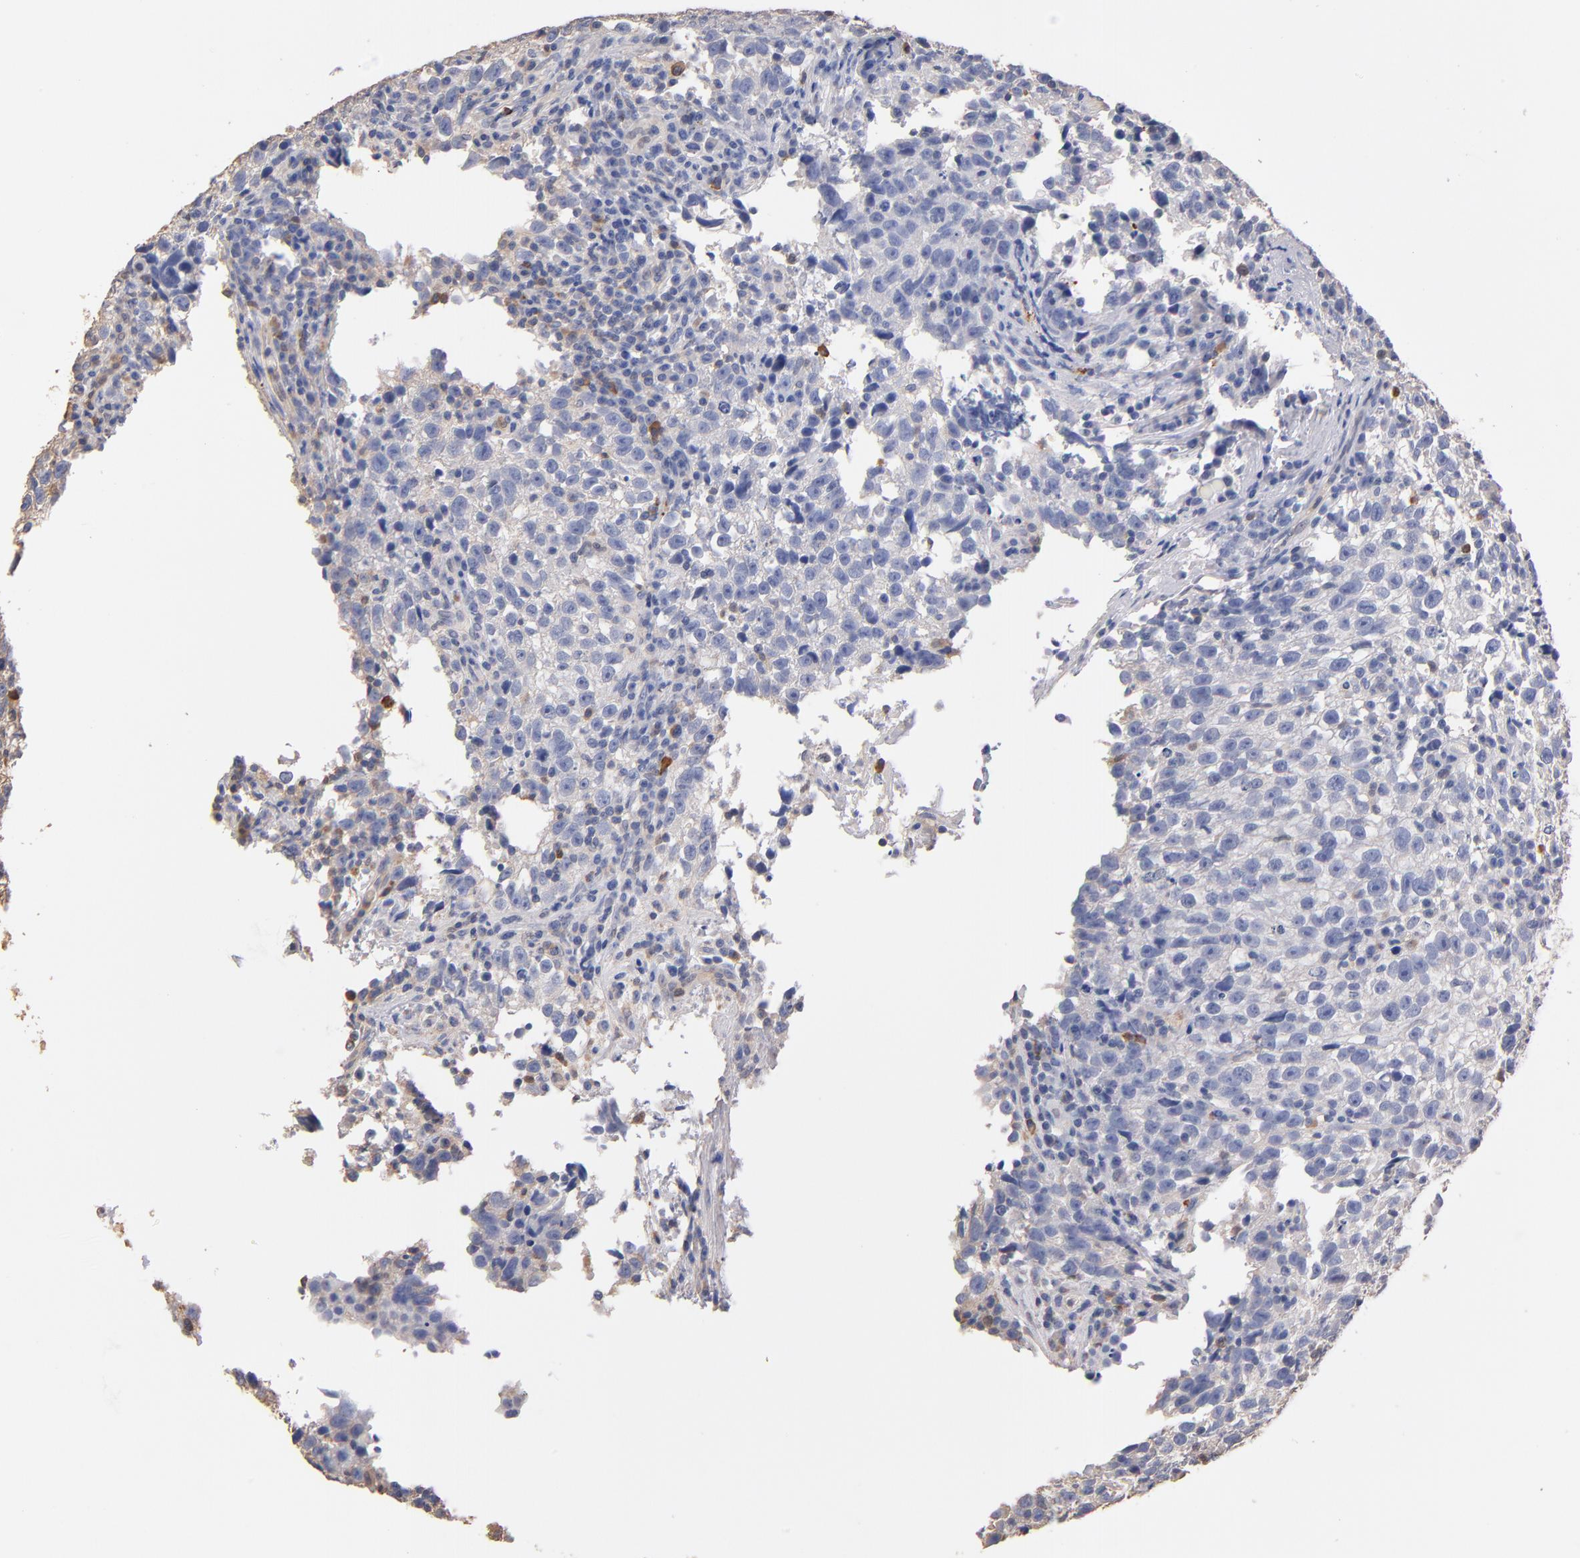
{"staining": {"intensity": "negative", "quantity": "none", "location": "none"}, "tissue": "testis cancer", "cell_type": "Tumor cells", "image_type": "cancer", "snomed": [{"axis": "morphology", "description": "Seminoma, NOS"}, {"axis": "topography", "description": "Testis"}], "caption": "The immunohistochemistry micrograph has no significant expression in tumor cells of testis cancer tissue.", "gene": "RO60", "patient": {"sex": "male", "age": 38}}